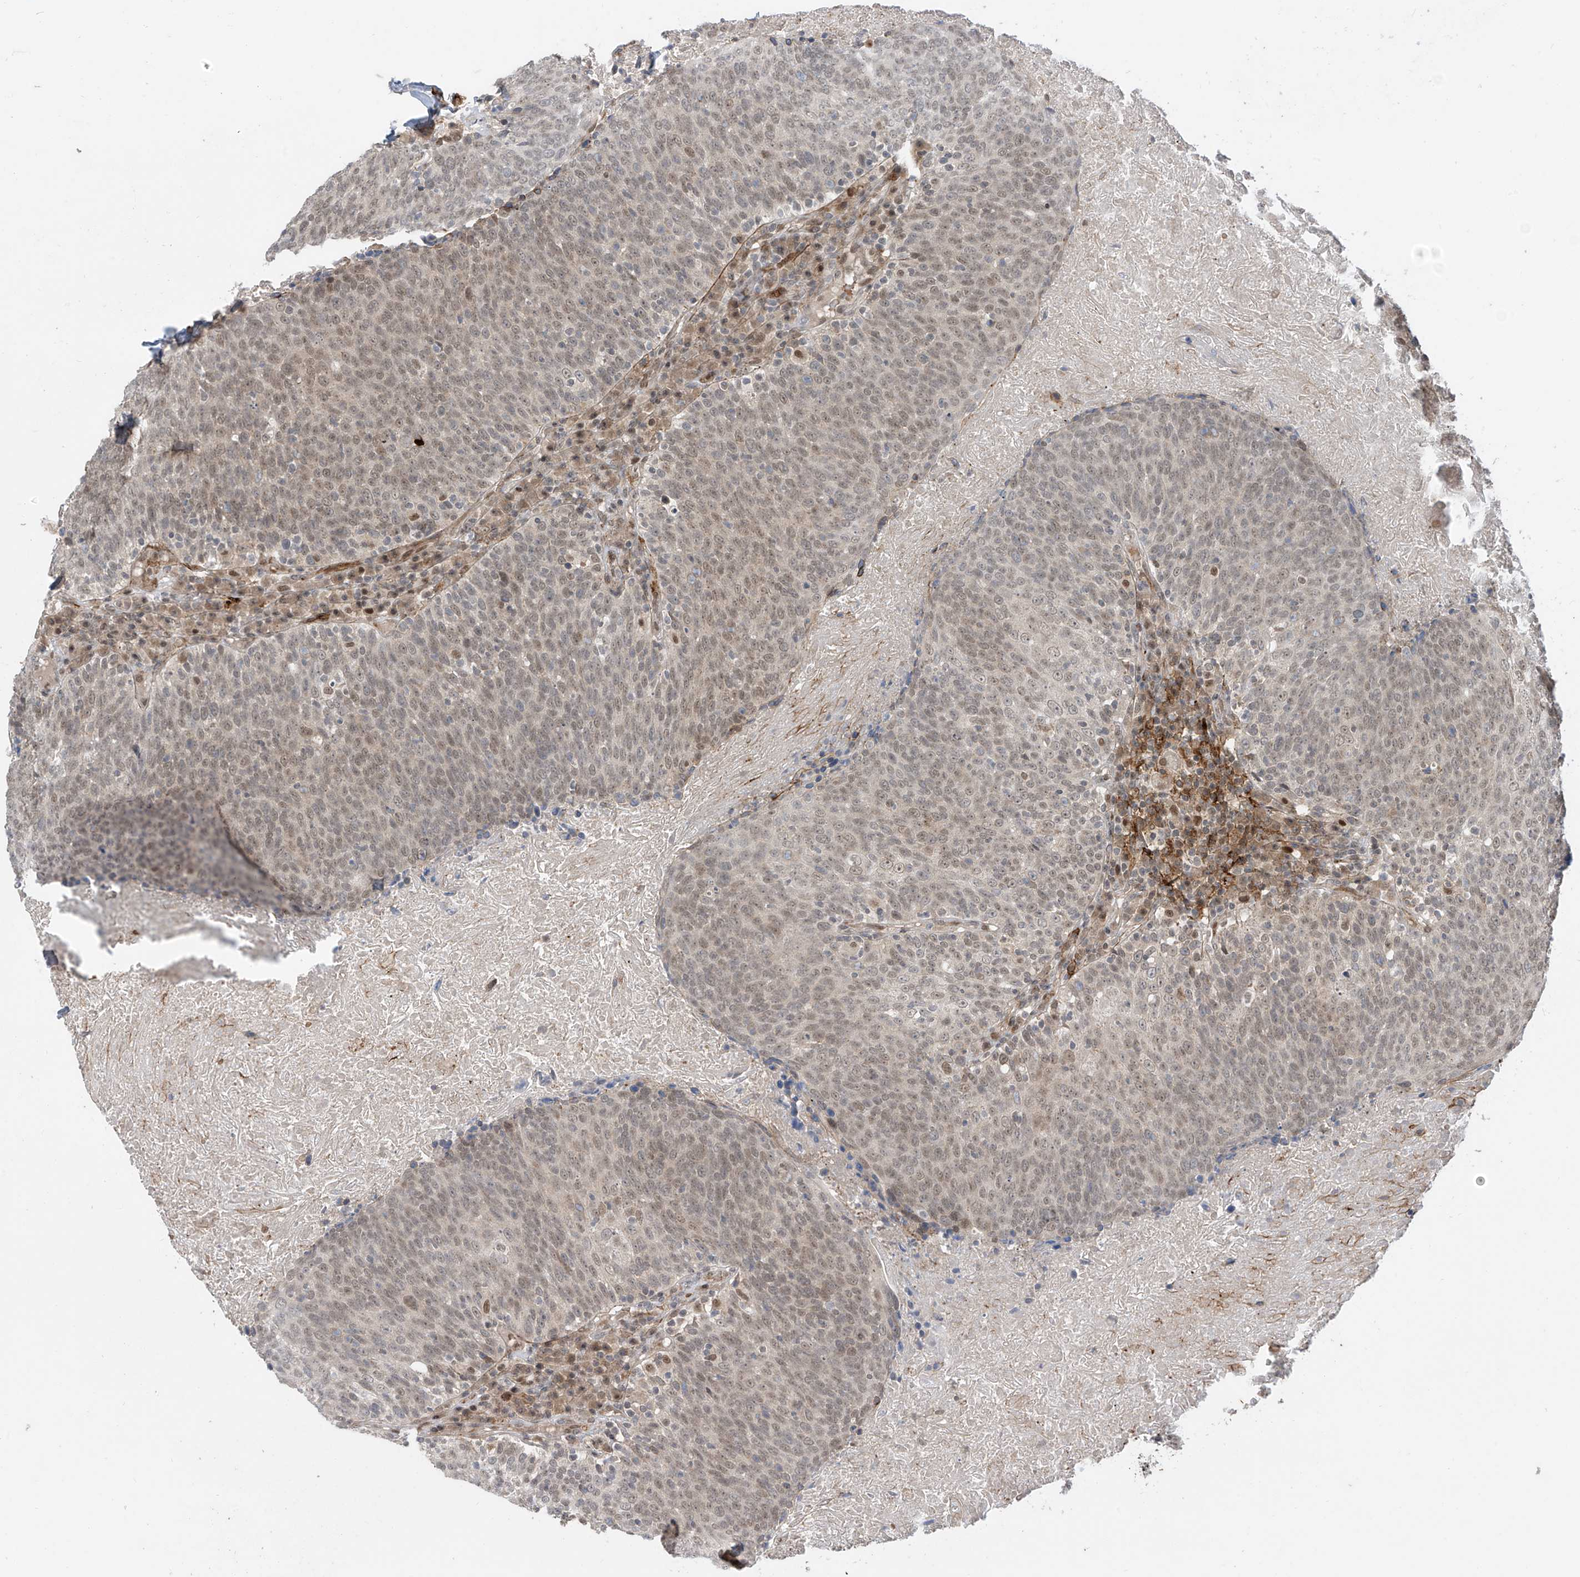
{"staining": {"intensity": "weak", "quantity": ">75%", "location": "nuclear"}, "tissue": "head and neck cancer", "cell_type": "Tumor cells", "image_type": "cancer", "snomed": [{"axis": "morphology", "description": "Squamous cell carcinoma, NOS"}, {"axis": "morphology", "description": "Squamous cell carcinoma, metastatic, NOS"}, {"axis": "topography", "description": "Lymph node"}, {"axis": "topography", "description": "Head-Neck"}], "caption": "Head and neck cancer was stained to show a protein in brown. There is low levels of weak nuclear expression in about >75% of tumor cells.", "gene": "LAGE3", "patient": {"sex": "male", "age": 62}}